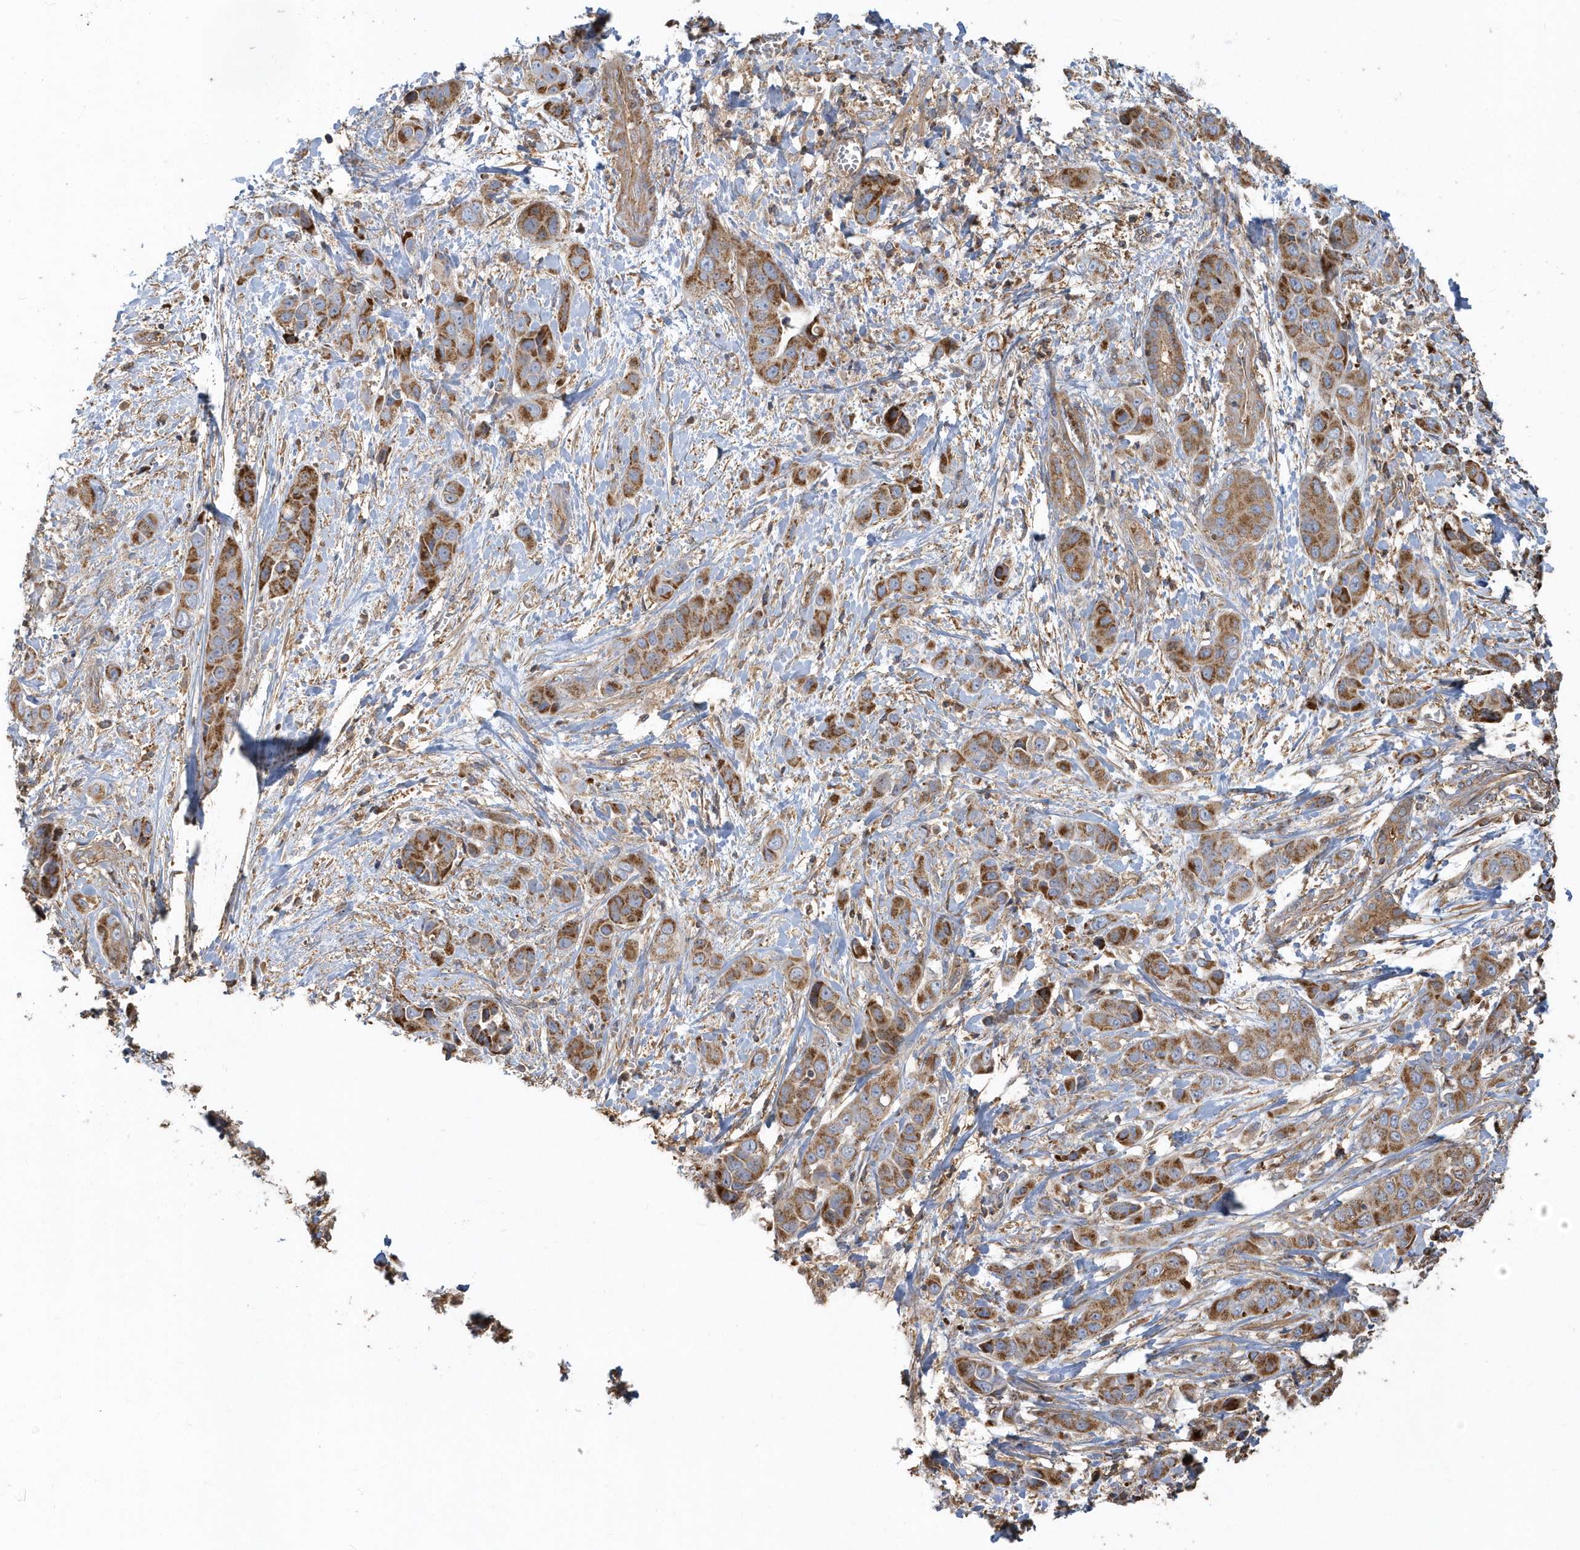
{"staining": {"intensity": "strong", "quantity": ">75%", "location": "cytoplasmic/membranous"}, "tissue": "liver cancer", "cell_type": "Tumor cells", "image_type": "cancer", "snomed": [{"axis": "morphology", "description": "Cholangiocarcinoma"}, {"axis": "topography", "description": "Liver"}], "caption": "An image of cholangiocarcinoma (liver) stained for a protein reveals strong cytoplasmic/membranous brown staining in tumor cells.", "gene": "TRAIP", "patient": {"sex": "female", "age": 52}}